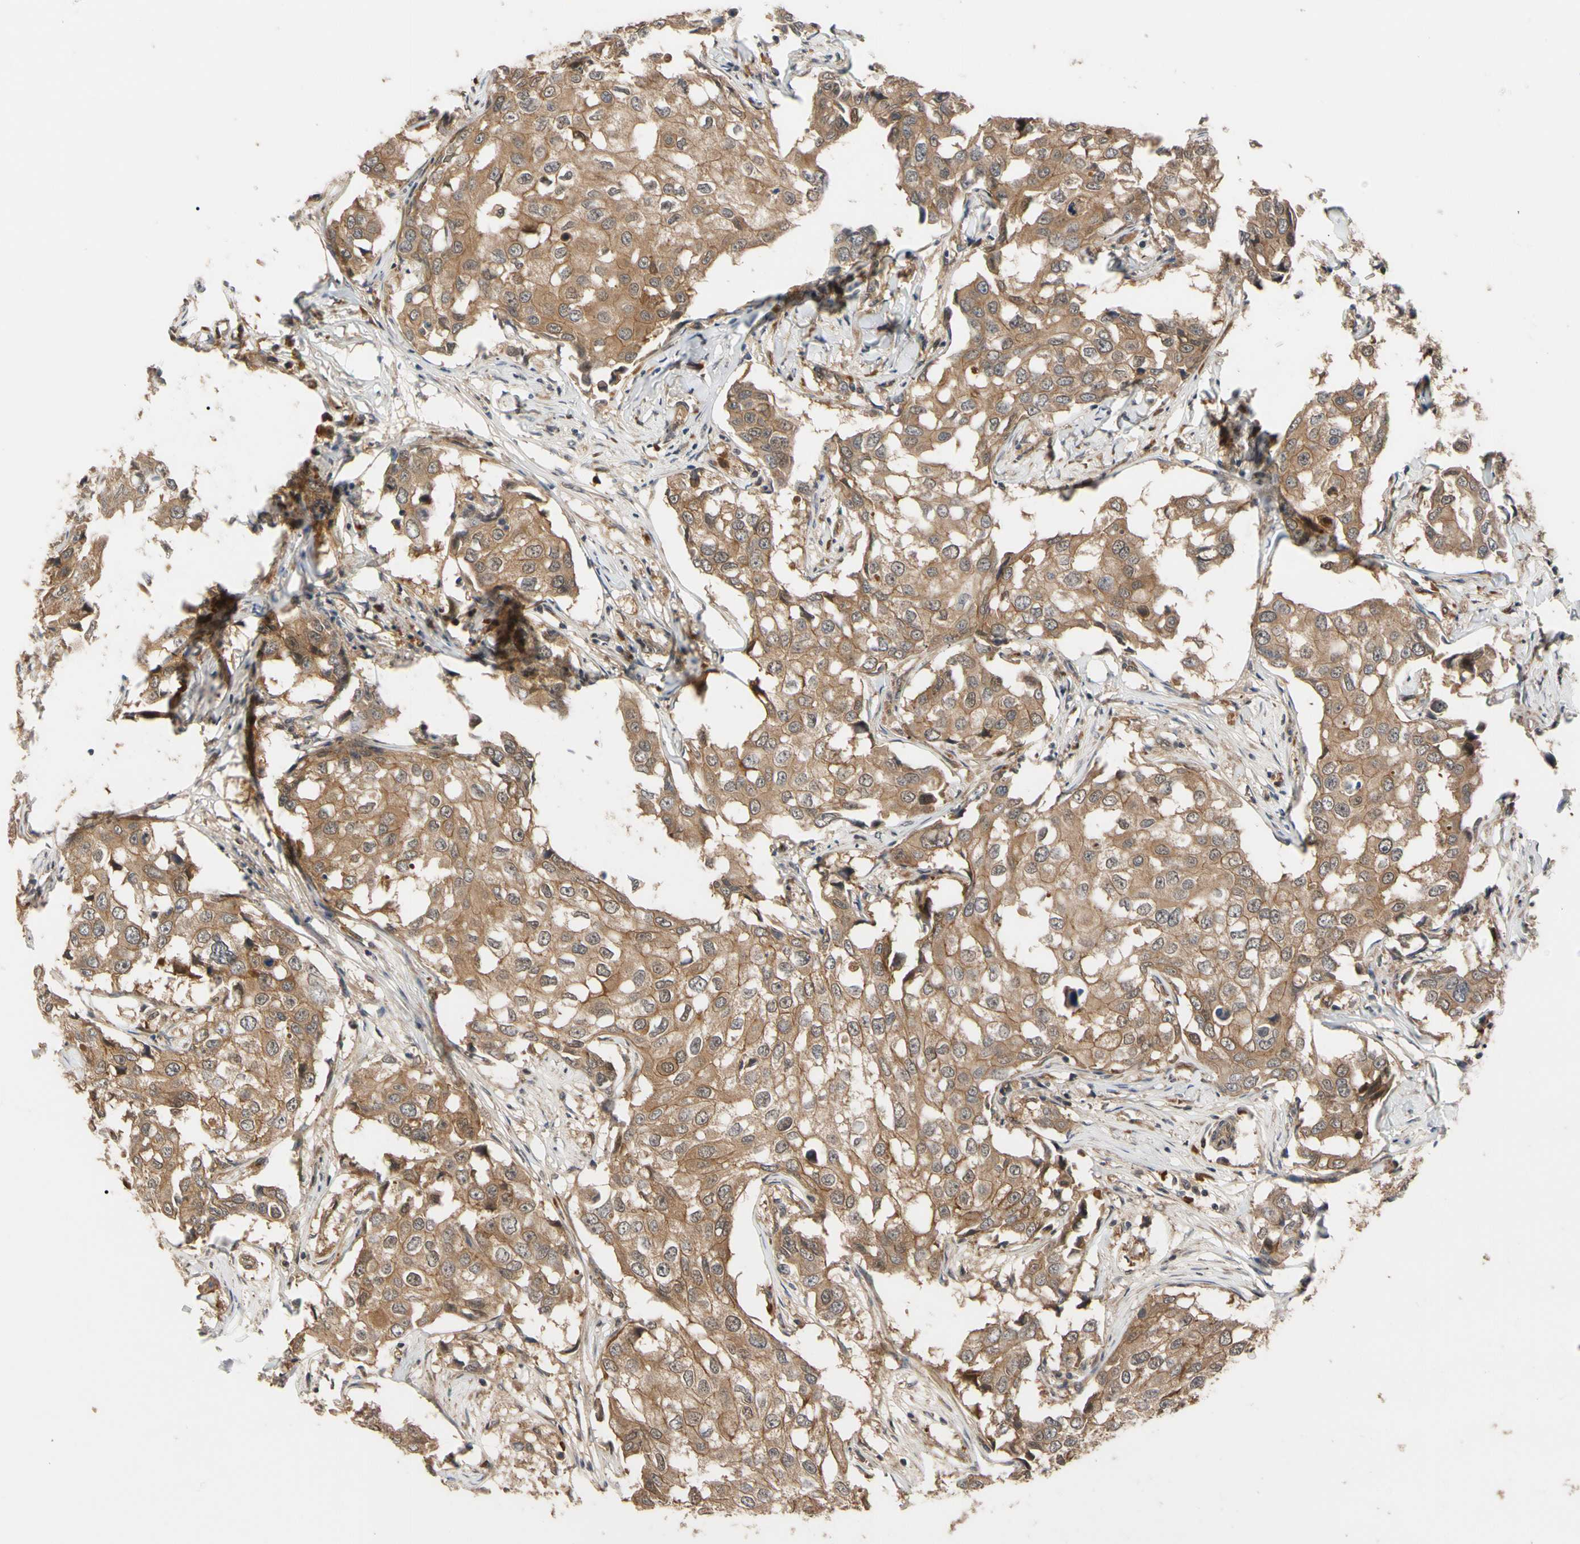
{"staining": {"intensity": "moderate", "quantity": ">75%", "location": "cytoplasmic/membranous"}, "tissue": "breast cancer", "cell_type": "Tumor cells", "image_type": "cancer", "snomed": [{"axis": "morphology", "description": "Duct carcinoma"}, {"axis": "topography", "description": "Breast"}], "caption": "Moderate cytoplasmic/membranous staining for a protein is seen in about >75% of tumor cells of infiltrating ductal carcinoma (breast) using immunohistochemistry.", "gene": "CYTIP", "patient": {"sex": "female", "age": 27}}